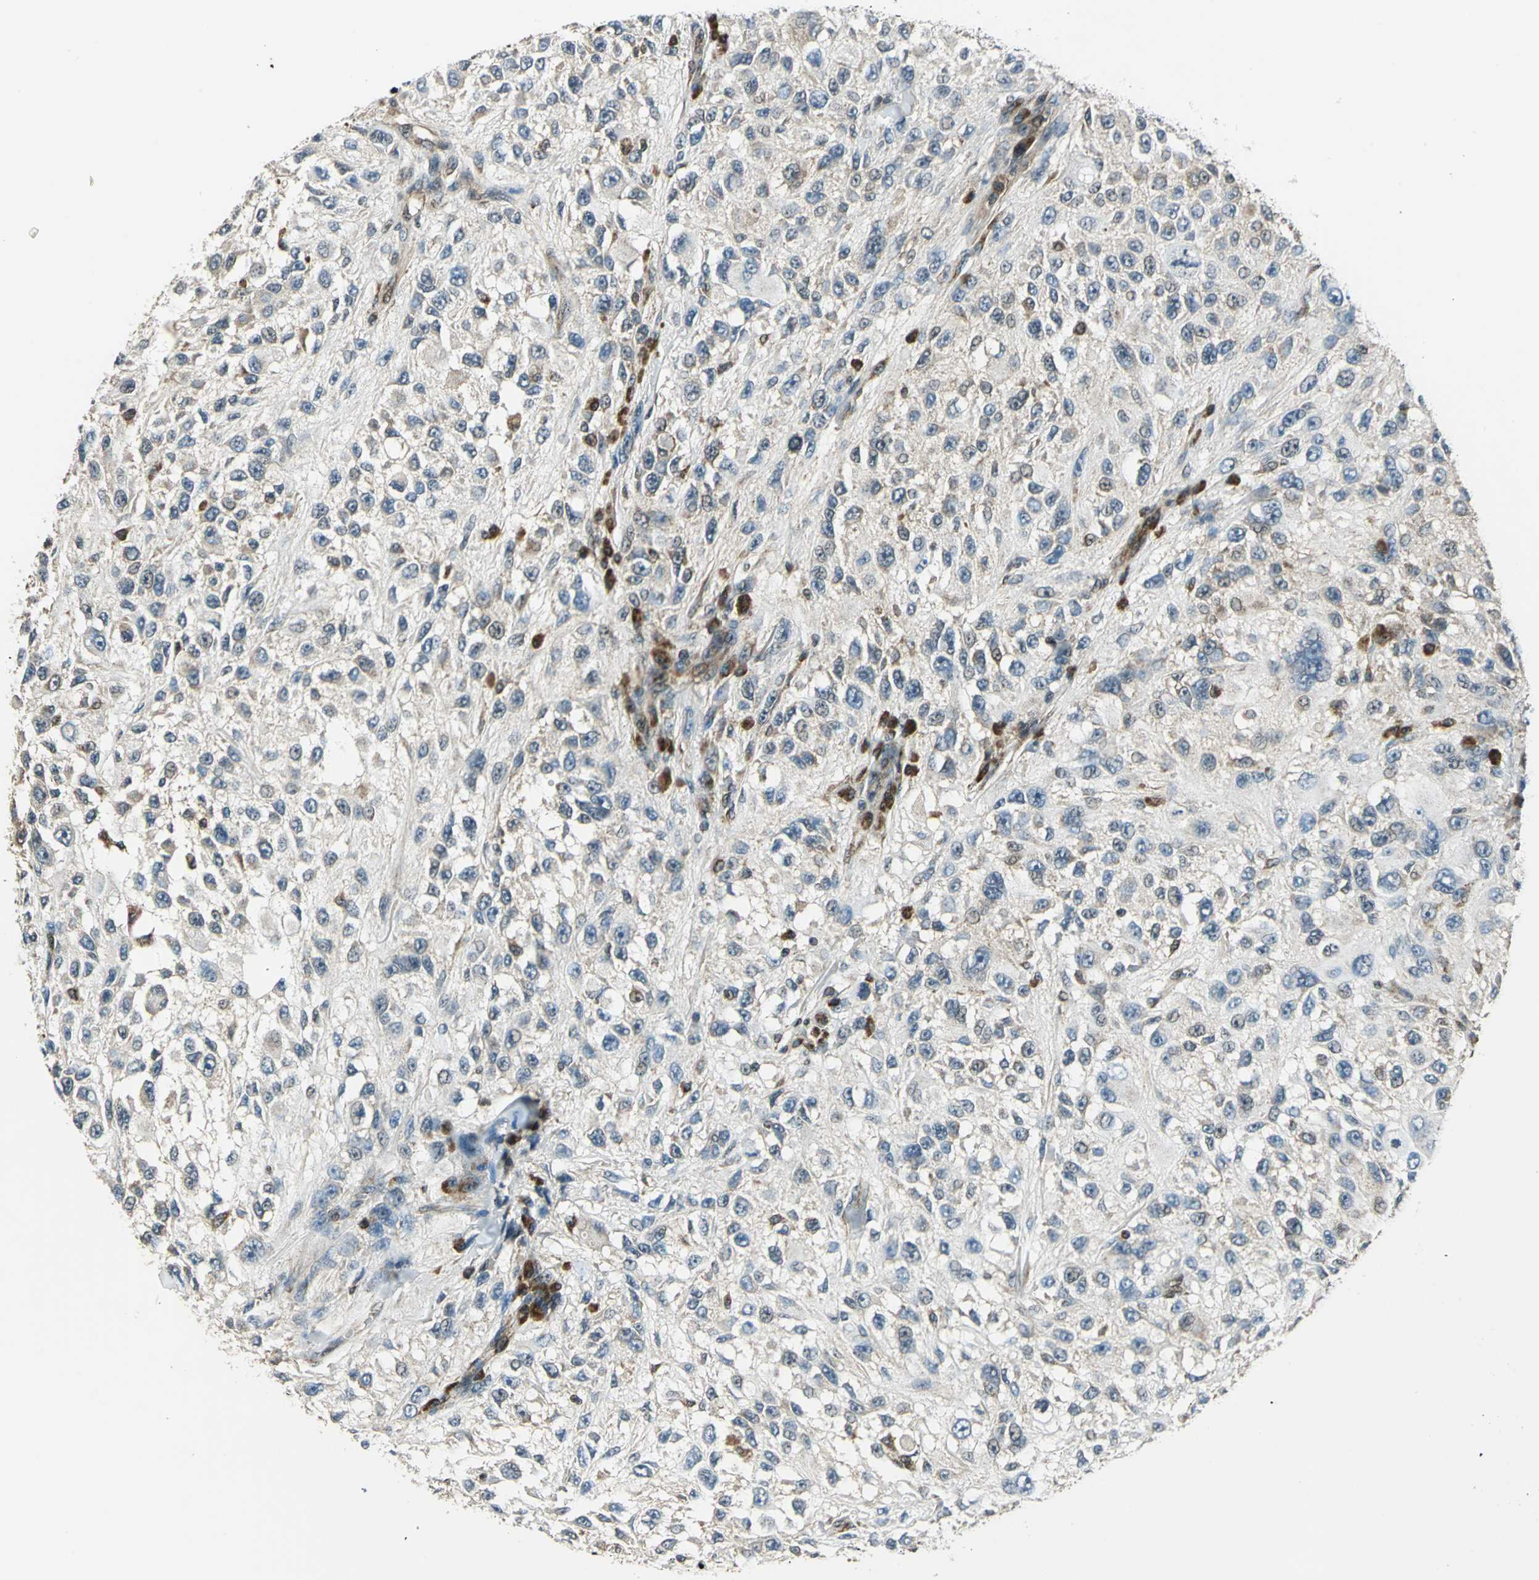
{"staining": {"intensity": "moderate", "quantity": "25%-75%", "location": "cytoplasmic/membranous"}, "tissue": "melanoma", "cell_type": "Tumor cells", "image_type": "cancer", "snomed": [{"axis": "morphology", "description": "Necrosis, NOS"}, {"axis": "morphology", "description": "Malignant melanoma, NOS"}, {"axis": "topography", "description": "Skin"}], "caption": "Immunohistochemistry micrograph of human melanoma stained for a protein (brown), which displays medium levels of moderate cytoplasmic/membranous expression in about 25%-75% of tumor cells.", "gene": "NUDT2", "patient": {"sex": "female", "age": 87}}